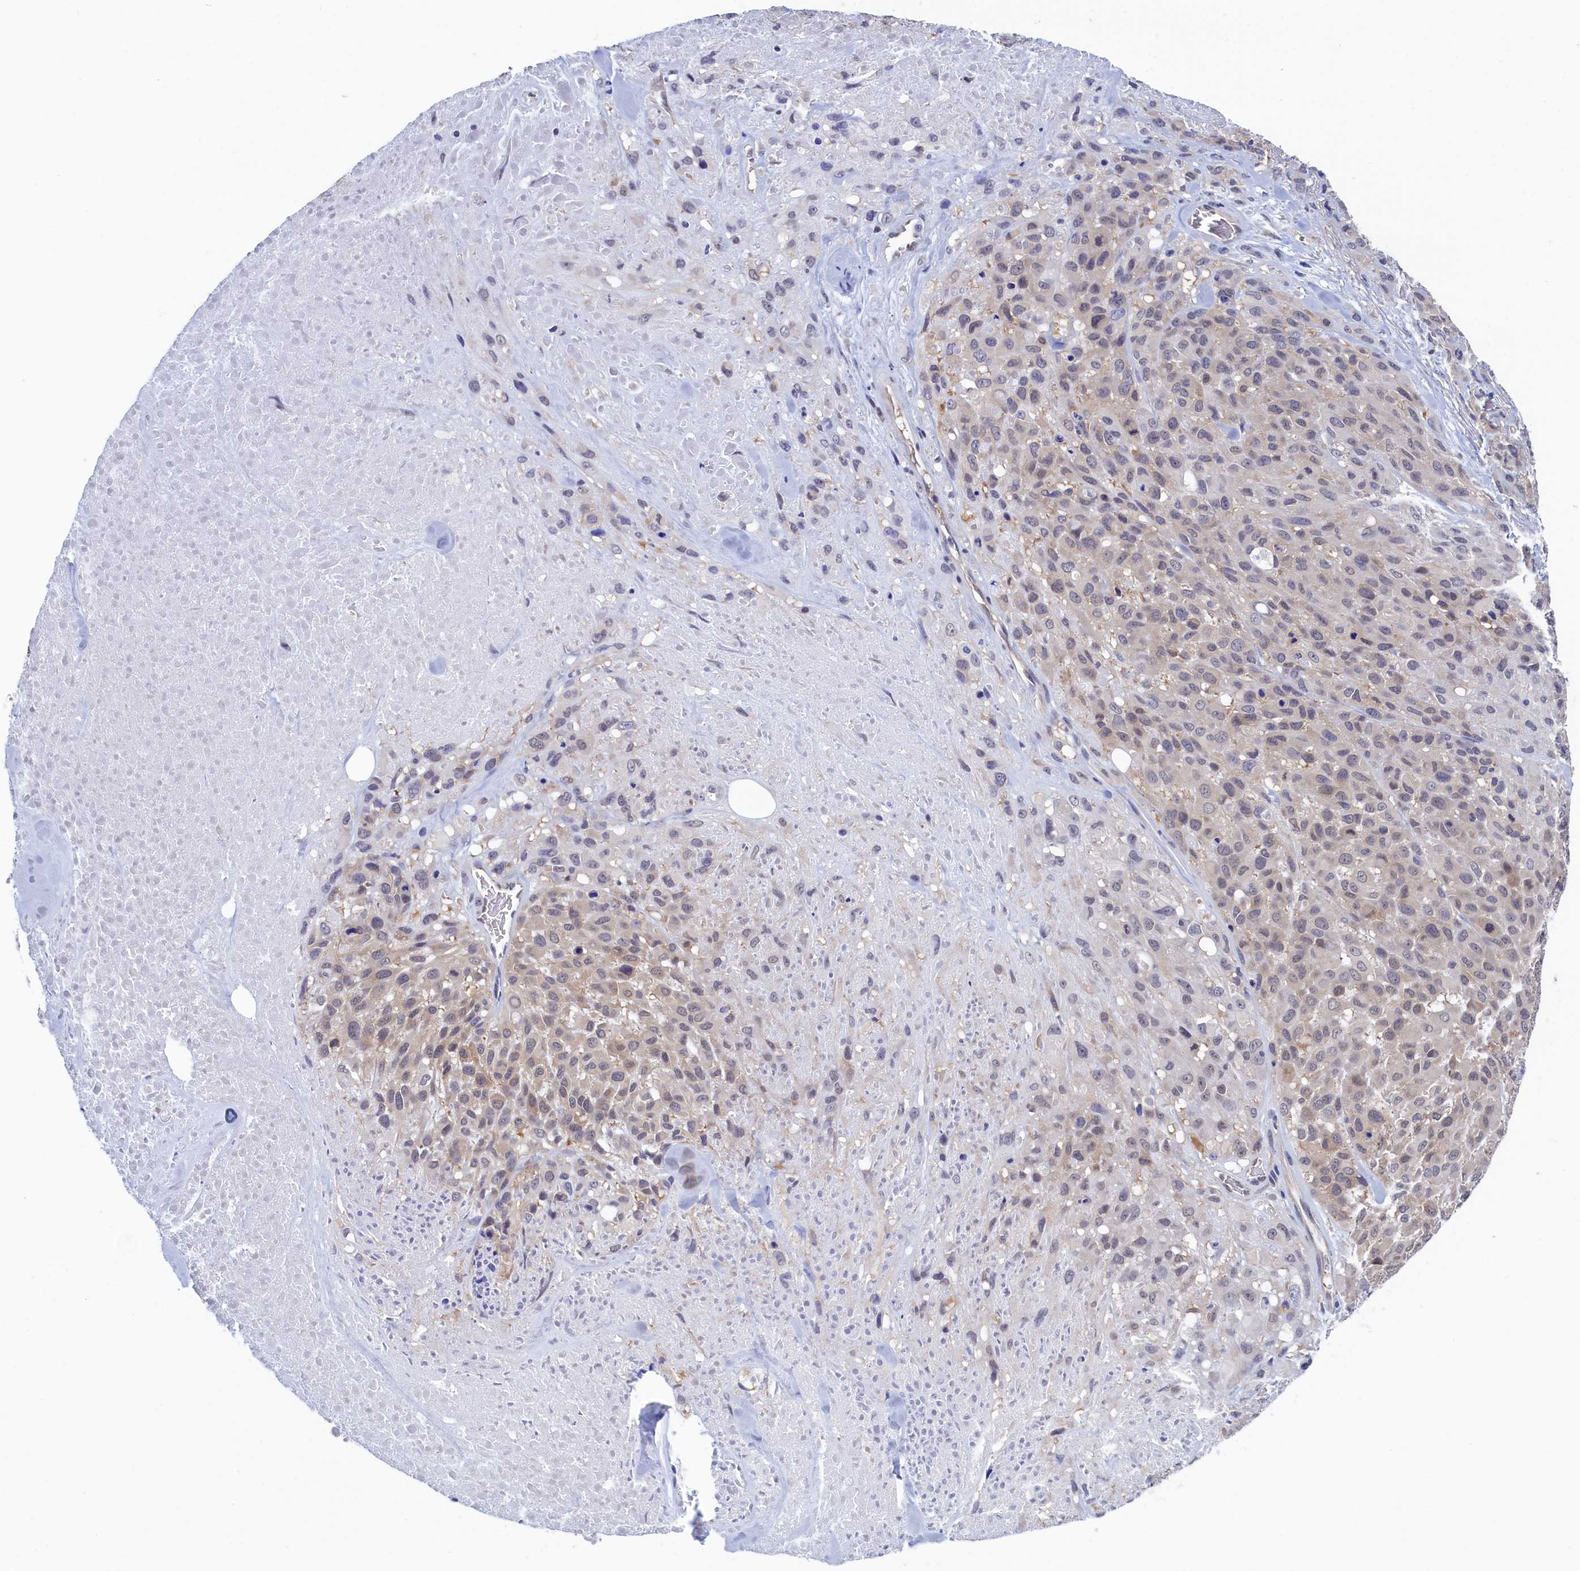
{"staining": {"intensity": "negative", "quantity": "none", "location": "none"}, "tissue": "melanoma", "cell_type": "Tumor cells", "image_type": "cancer", "snomed": [{"axis": "morphology", "description": "Malignant melanoma, Metastatic site"}, {"axis": "topography", "description": "Skin"}], "caption": "A histopathology image of human melanoma is negative for staining in tumor cells.", "gene": "PGP", "patient": {"sex": "female", "age": 81}}